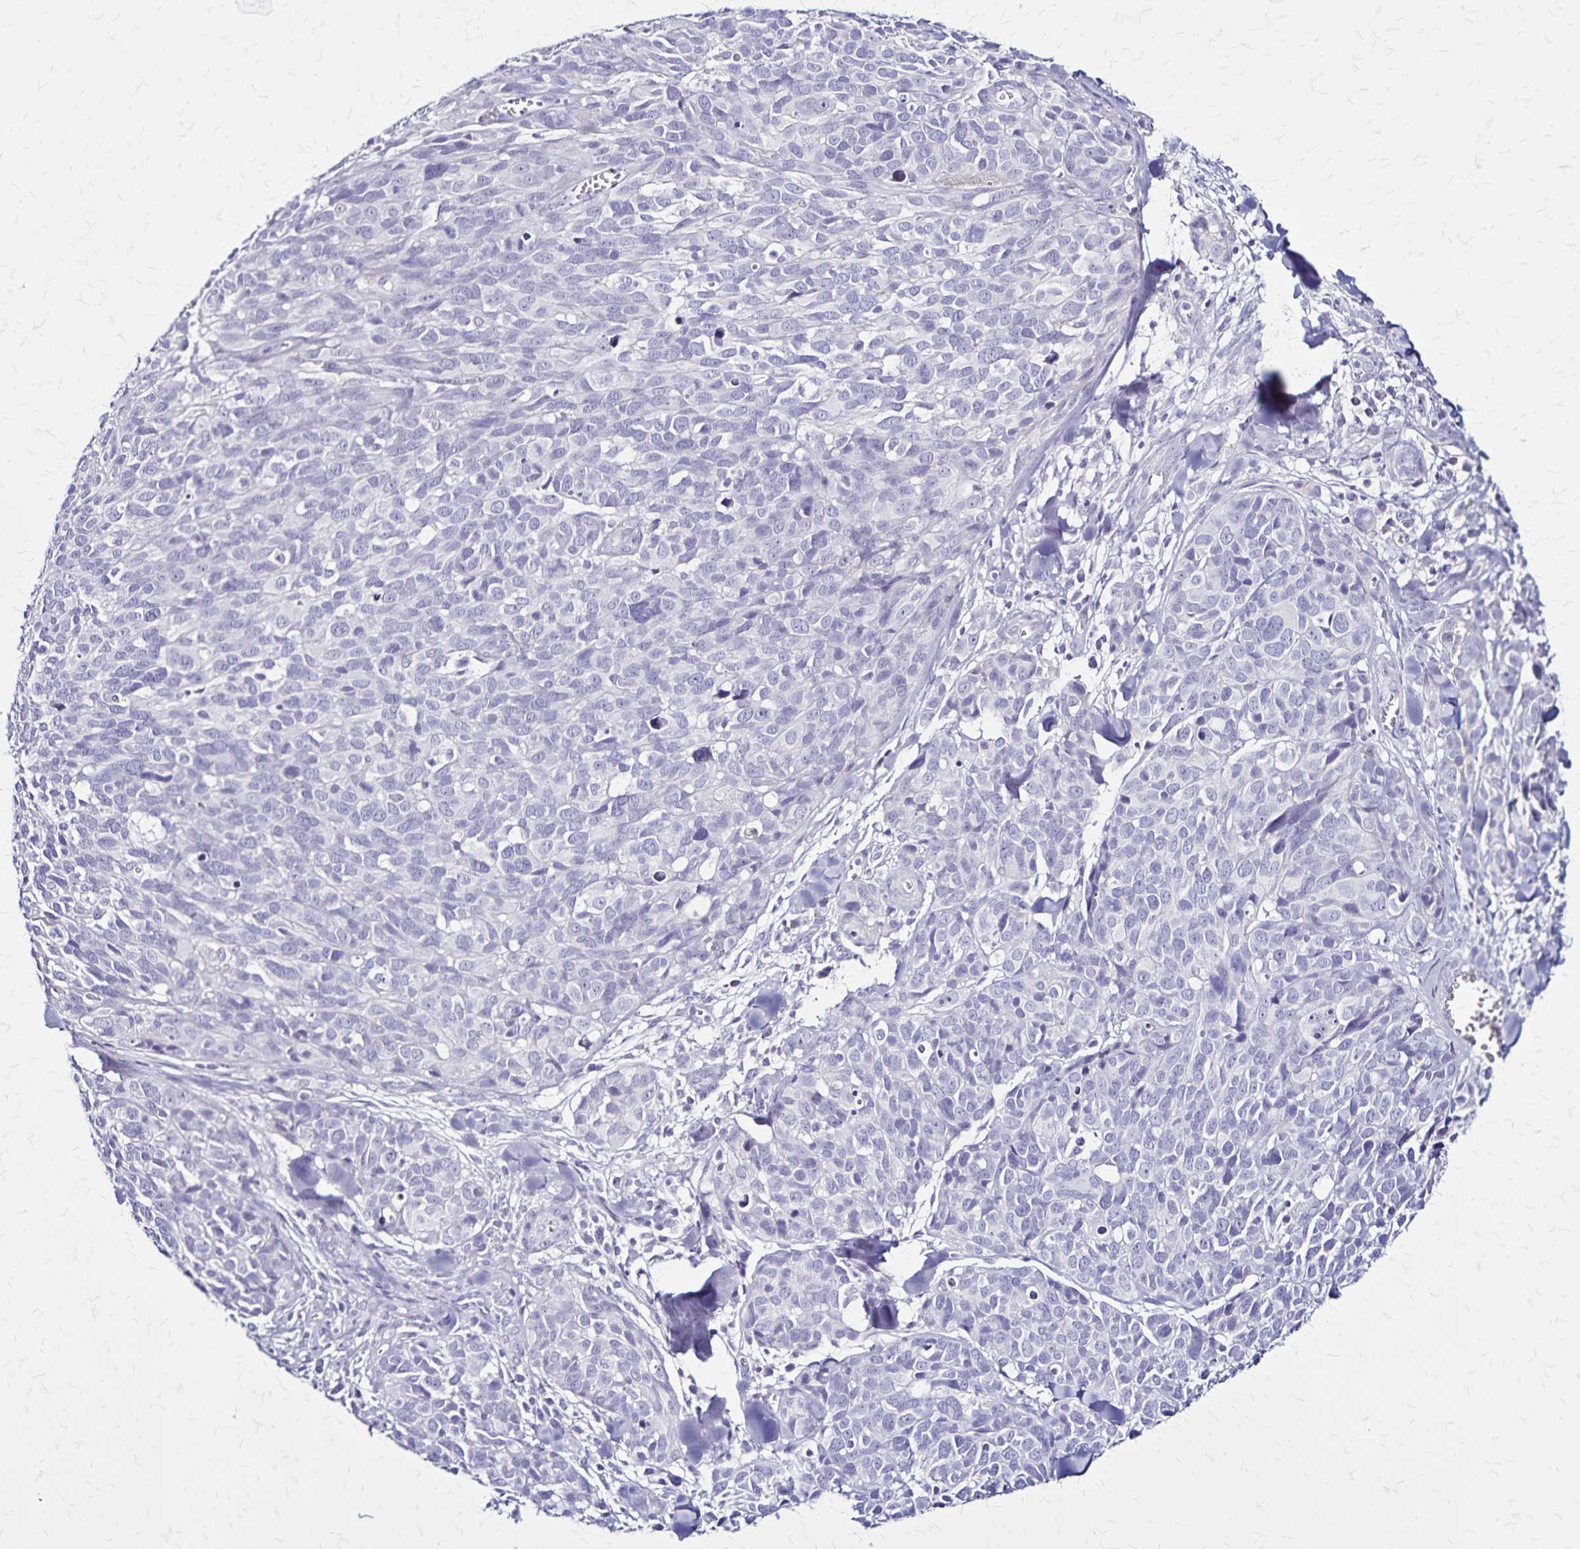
{"staining": {"intensity": "negative", "quantity": "none", "location": "none"}, "tissue": "melanoma", "cell_type": "Tumor cells", "image_type": "cancer", "snomed": [{"axis": "morphology", "description": "Malignant melanoma, NOS"}, {"axis": "topography", "description": "Skin"}], "caption": "Tumor cells are negative for brown protein staining in malignant melanoma.", "gene": "PLXNA4", "patient": {"sex": "male", "age": 51}}